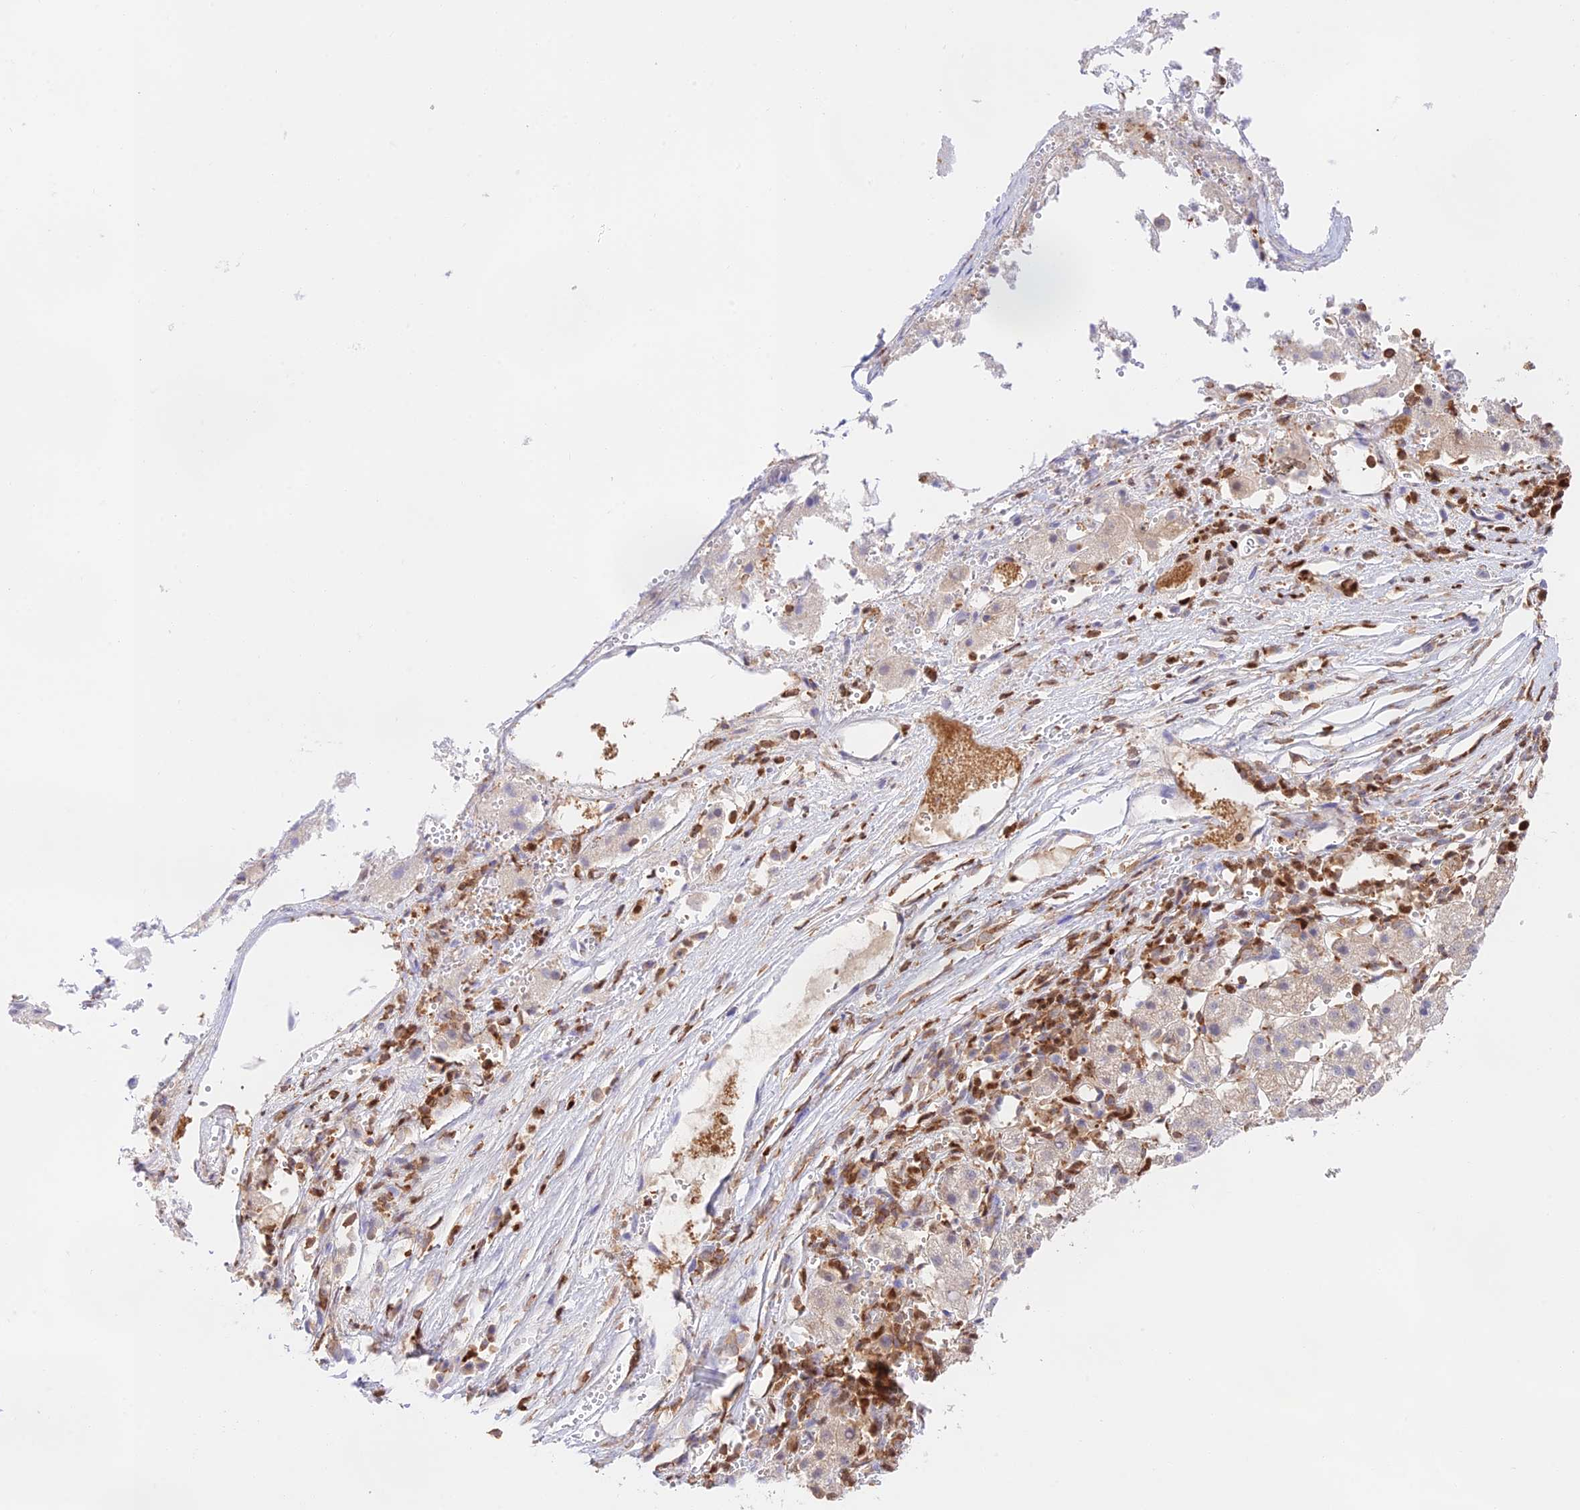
{"staining": {"intensity": "negative", "quantity": "none", "location": "none"}, "tissue": "liver cancer", "cell_type": "Tumor cells", "image_type": "cancer", "snomed": [{"axis": "morphology", "description": "Carcinoma, Hepatocellular, NOS"}, {"axis": "topography", "description": "Liver"}], "caption": "Immunohistochemistry (IHC) micrograph of neoplastic tissue: human liver cancer (hepatocellular carcinoma) stained with DAB (3,3'-diaminobenzidine) displays no significant protein positivity in tumor cells.", "gene": "DENND1C", "patient": {"sex": "female", "age": 58}}